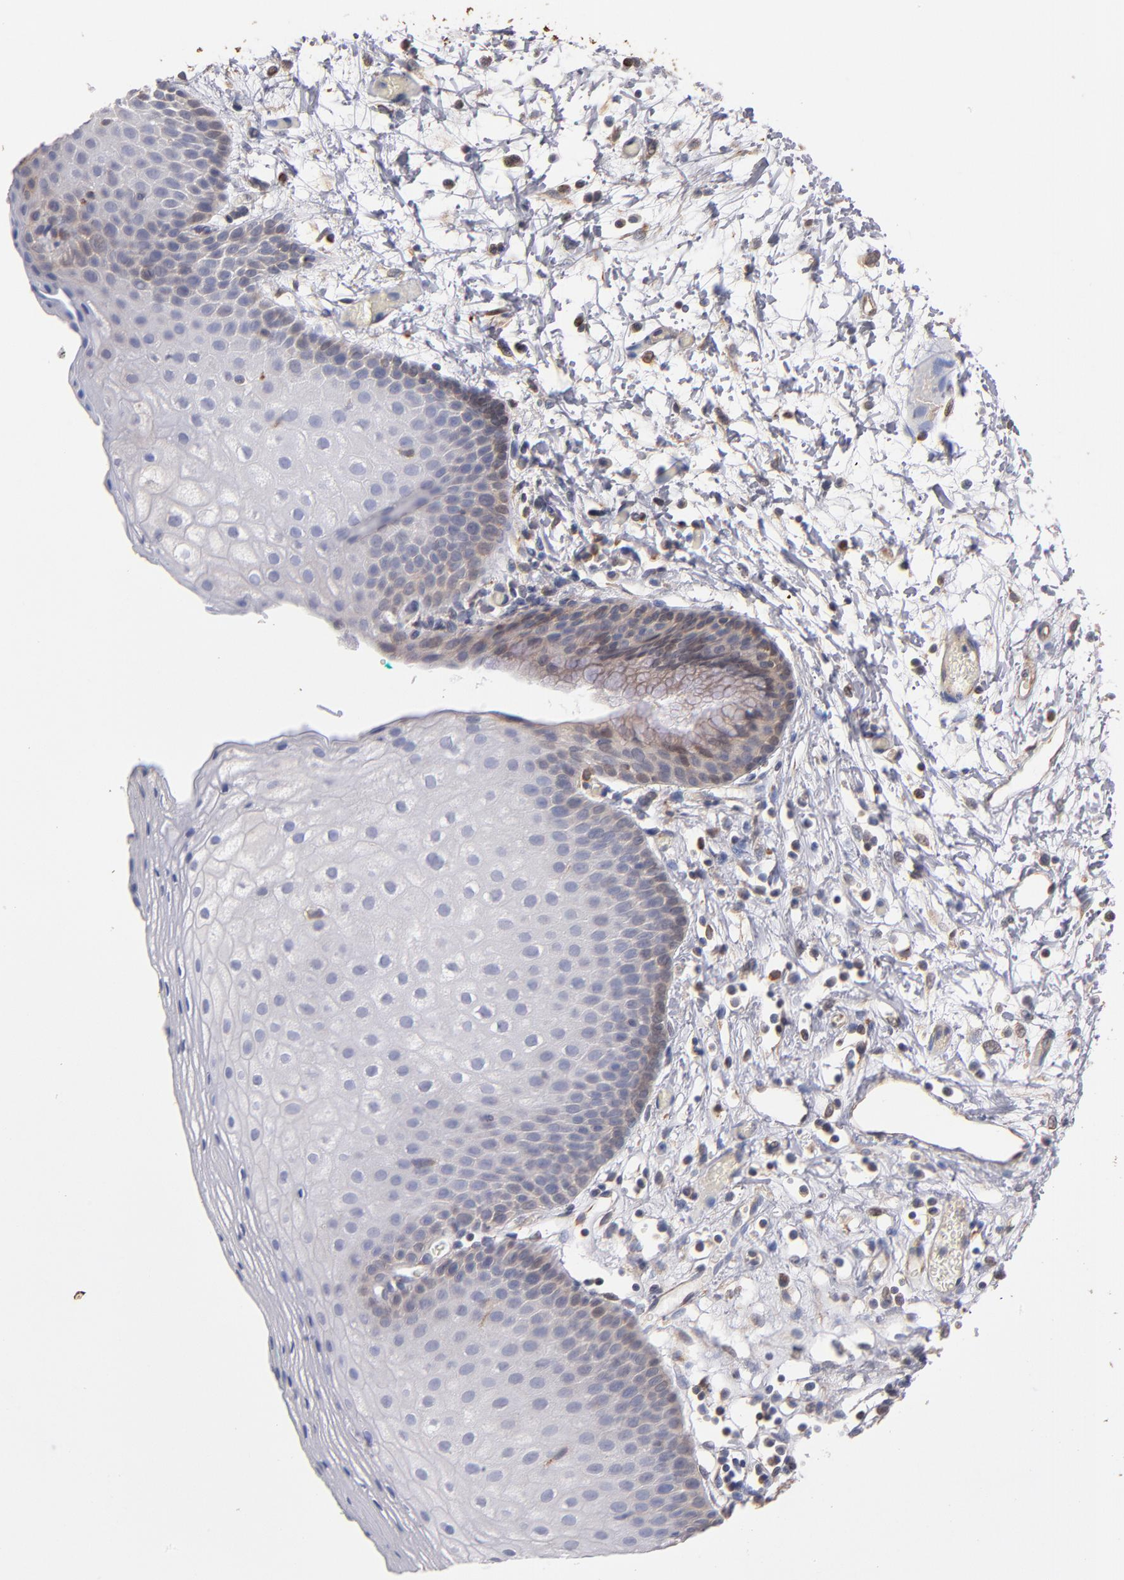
{"staining": {"intensity": "moderate", "quantity": "<25%", "location": "cytoplasmic/membranous"}, "tissue": "skin", "cell_type": "Epidermal cells", "image_type": "normal", "snomed": [{"axis": "morphology", "description": "Normal tissue, NOS"}, {"axis": "morphology", "description": "Hemorrhoids"}, {"axis": "morphology", "description": "Inflammation, NOS"}, {"axis": "topography", "description": "Anal"}], "caption": "Approximately <25% of epidermal cells in unremarkable skin demonstrate moderate cytoplasmic/membranous protein staining as visualized by brown immunohistochemical staining.", "gene": "GMFB", "patient": {"sex": "male", "age": 60}}